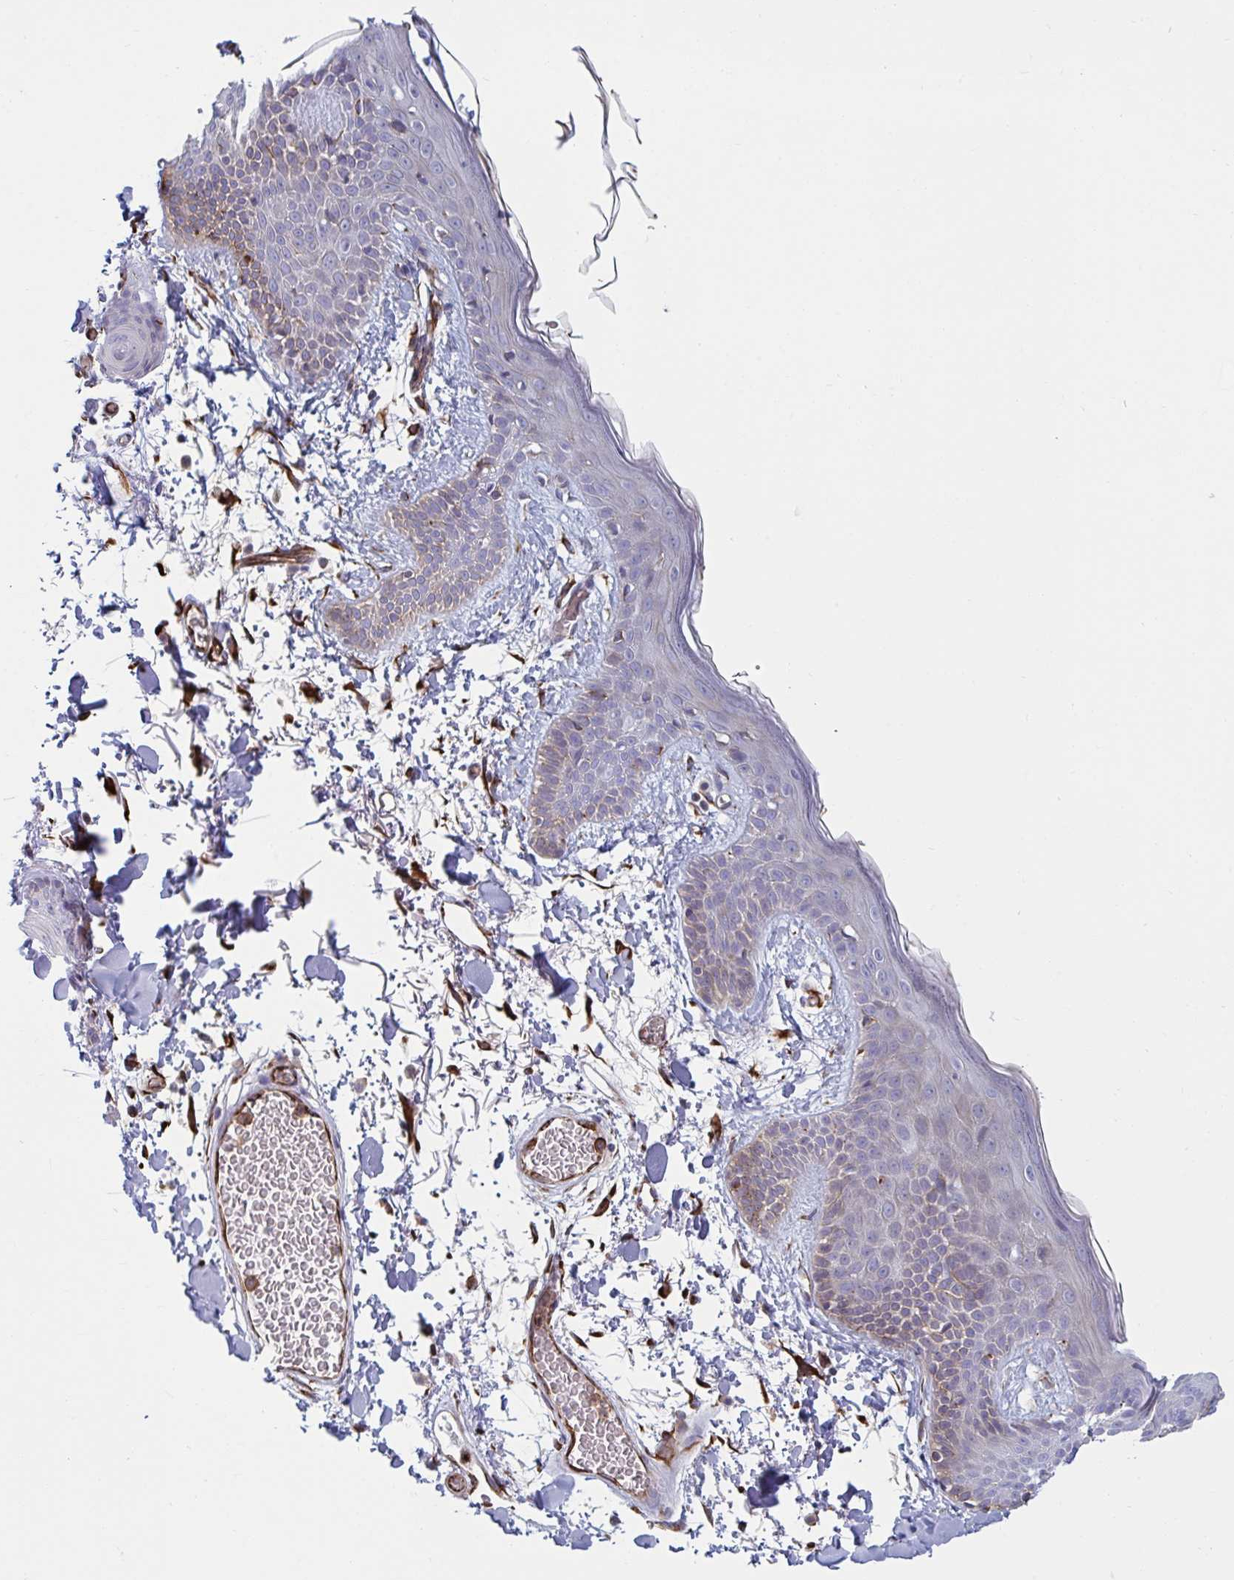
{"staining": {"intensity": "strong", "quantity": ">75%", "location": "cytoplasmic/membranous"}, "tissue": "skin", "cell_type": "Fibroblasts", "image_type": "normal", "snomed": [{"axis": "morphology", "description": "Normal tissue, NOS"}, {"axis": "topography", "description": "Skin"}], "caption": "A brown stain shows strong cytoplasmic/membranous positivity of a protein in fibroblasts of benign human skin.", "gene": "SLC9A6", "patient": {"sex": "male", "age": 79}}